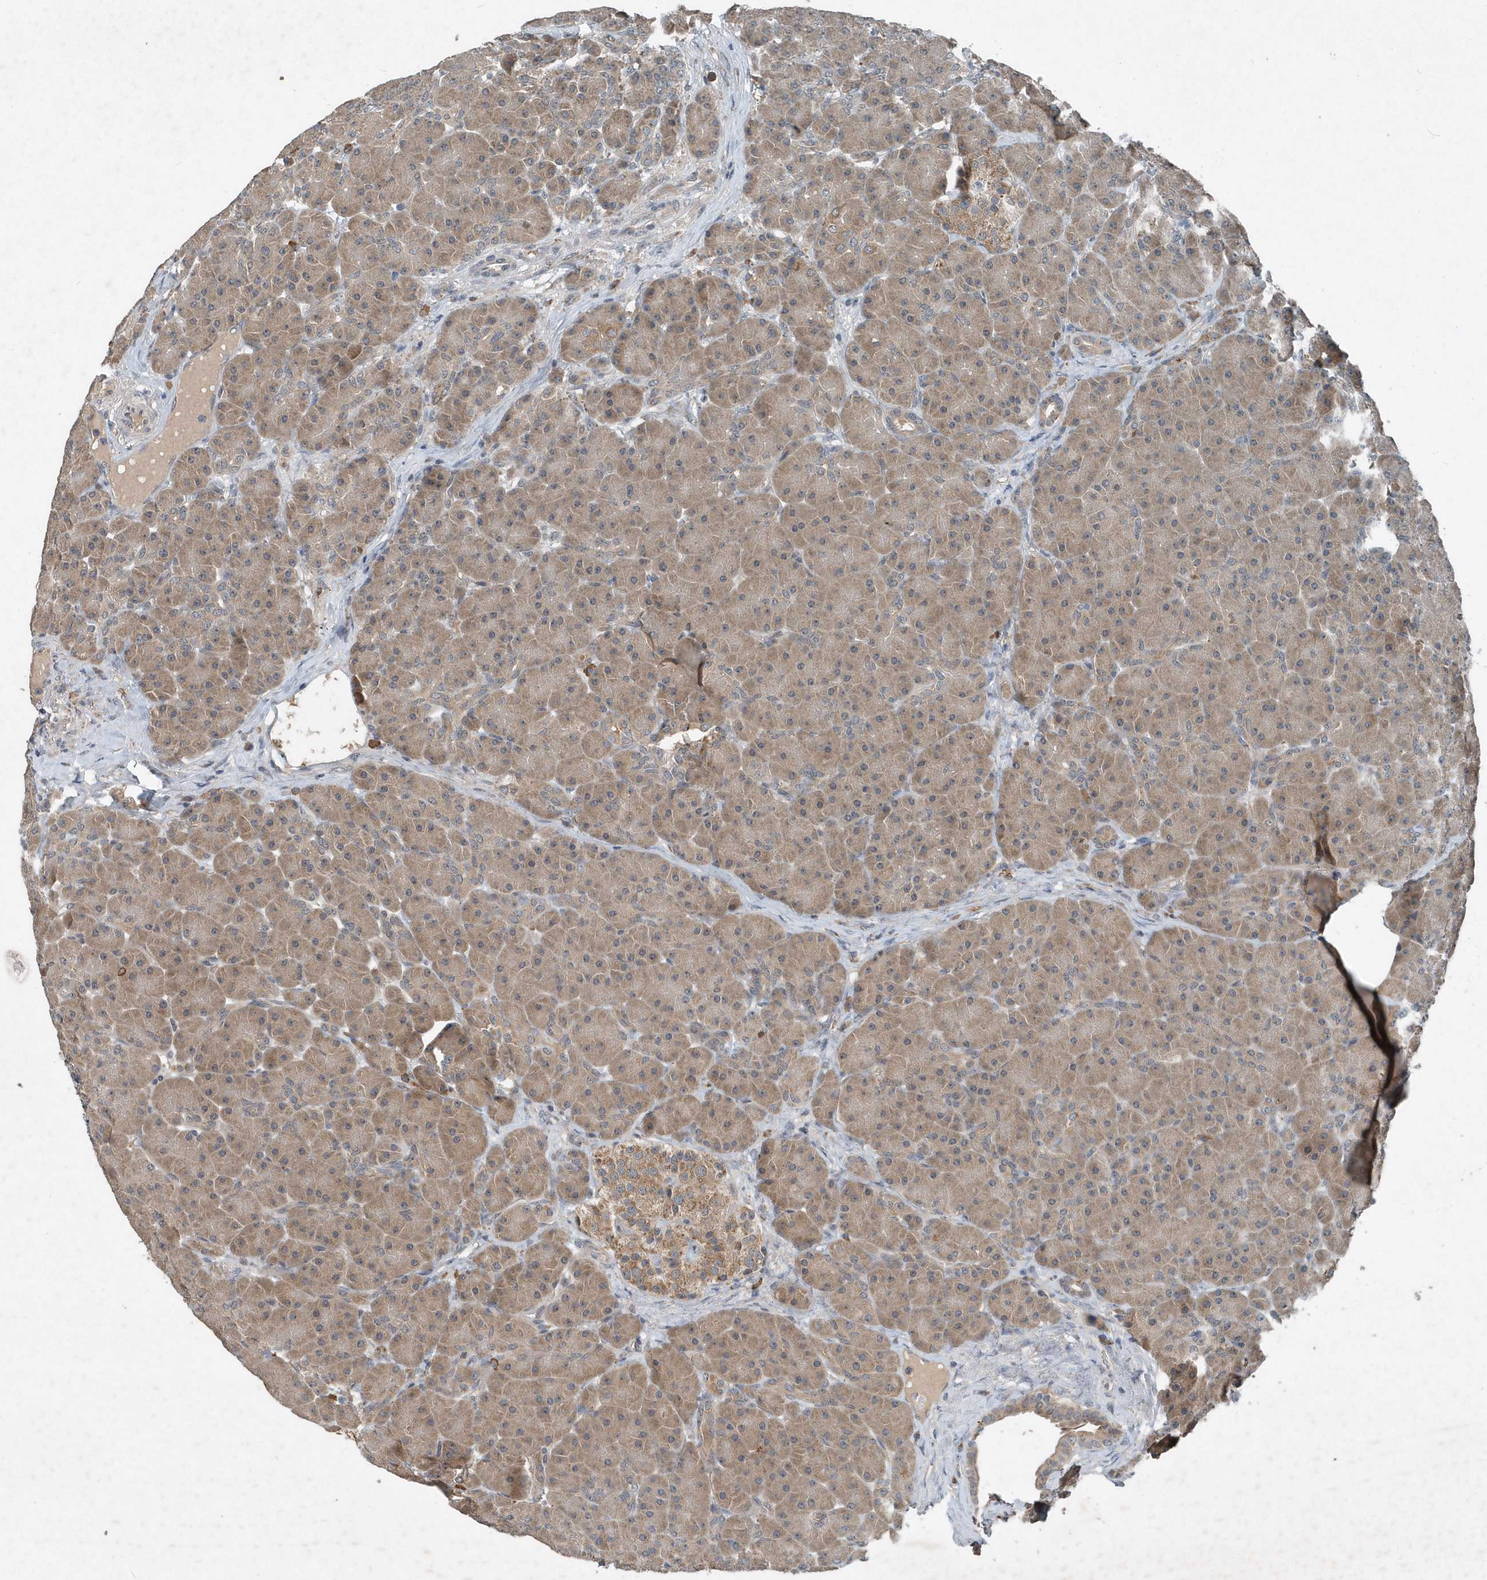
{"staining": {"intensity": "weak", "quantity": ">75%", "location": "cytoplasmic/membranous"}, "tissue": "pancreas", "cell_type": "Exocrine glandular cells", "image_type": "normal", "snomed": [{"axis": "morphology", "description": "Normal tissue, NOS"}, {"axis": "topography", "description": "Pancreas"}], "caption": "A brown stain shows weak cytoplasmic/membranous positivity of a protein in exocrine glandular cells of benign pancreas.", "gene": "SCFD2", "patient": {"sex": "male", "age": 66}}